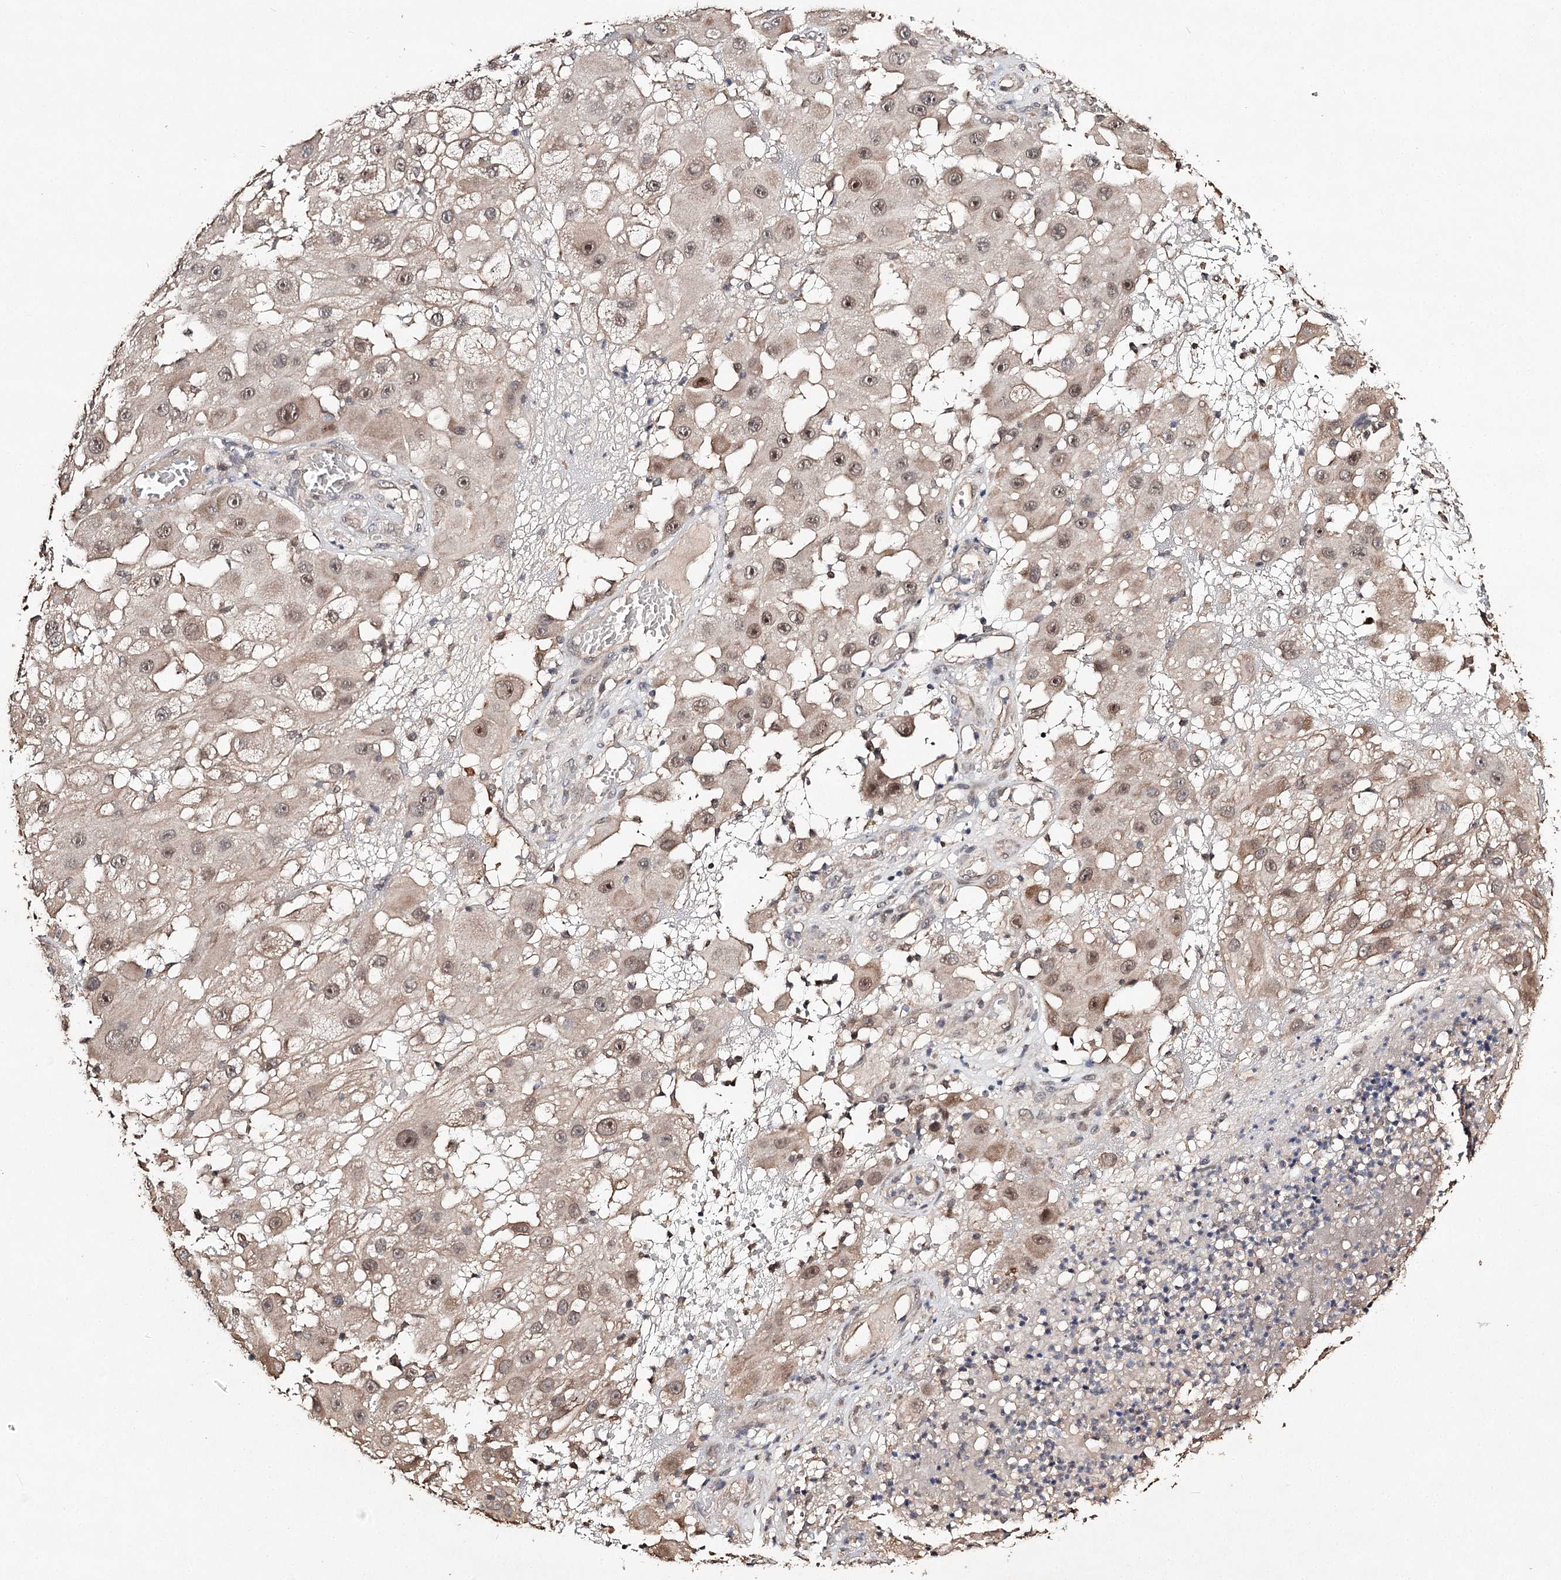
{"staining": {"intensity": "moderate", "quantity": ">75%", "location": "cytoplasmic/membranous,nuclear"}, "tissue": "melanoma", "cell_type": "Tumor cells", "image_type": "cancer", "snomed": [{"axis": "morphology", "description": "Malignant melanoma, NOS"}, {"axis": "topography", "description": "Skin"}], "caption": "Malignant melanoma was stained to show a protein in brown. There is medium levels of moderate cytoplasmic/membranous and nuclear staining in about >75% of tumor cells.", "gene": "NOPCHAP1", "patient": {"sex": "female", "age": 81}}